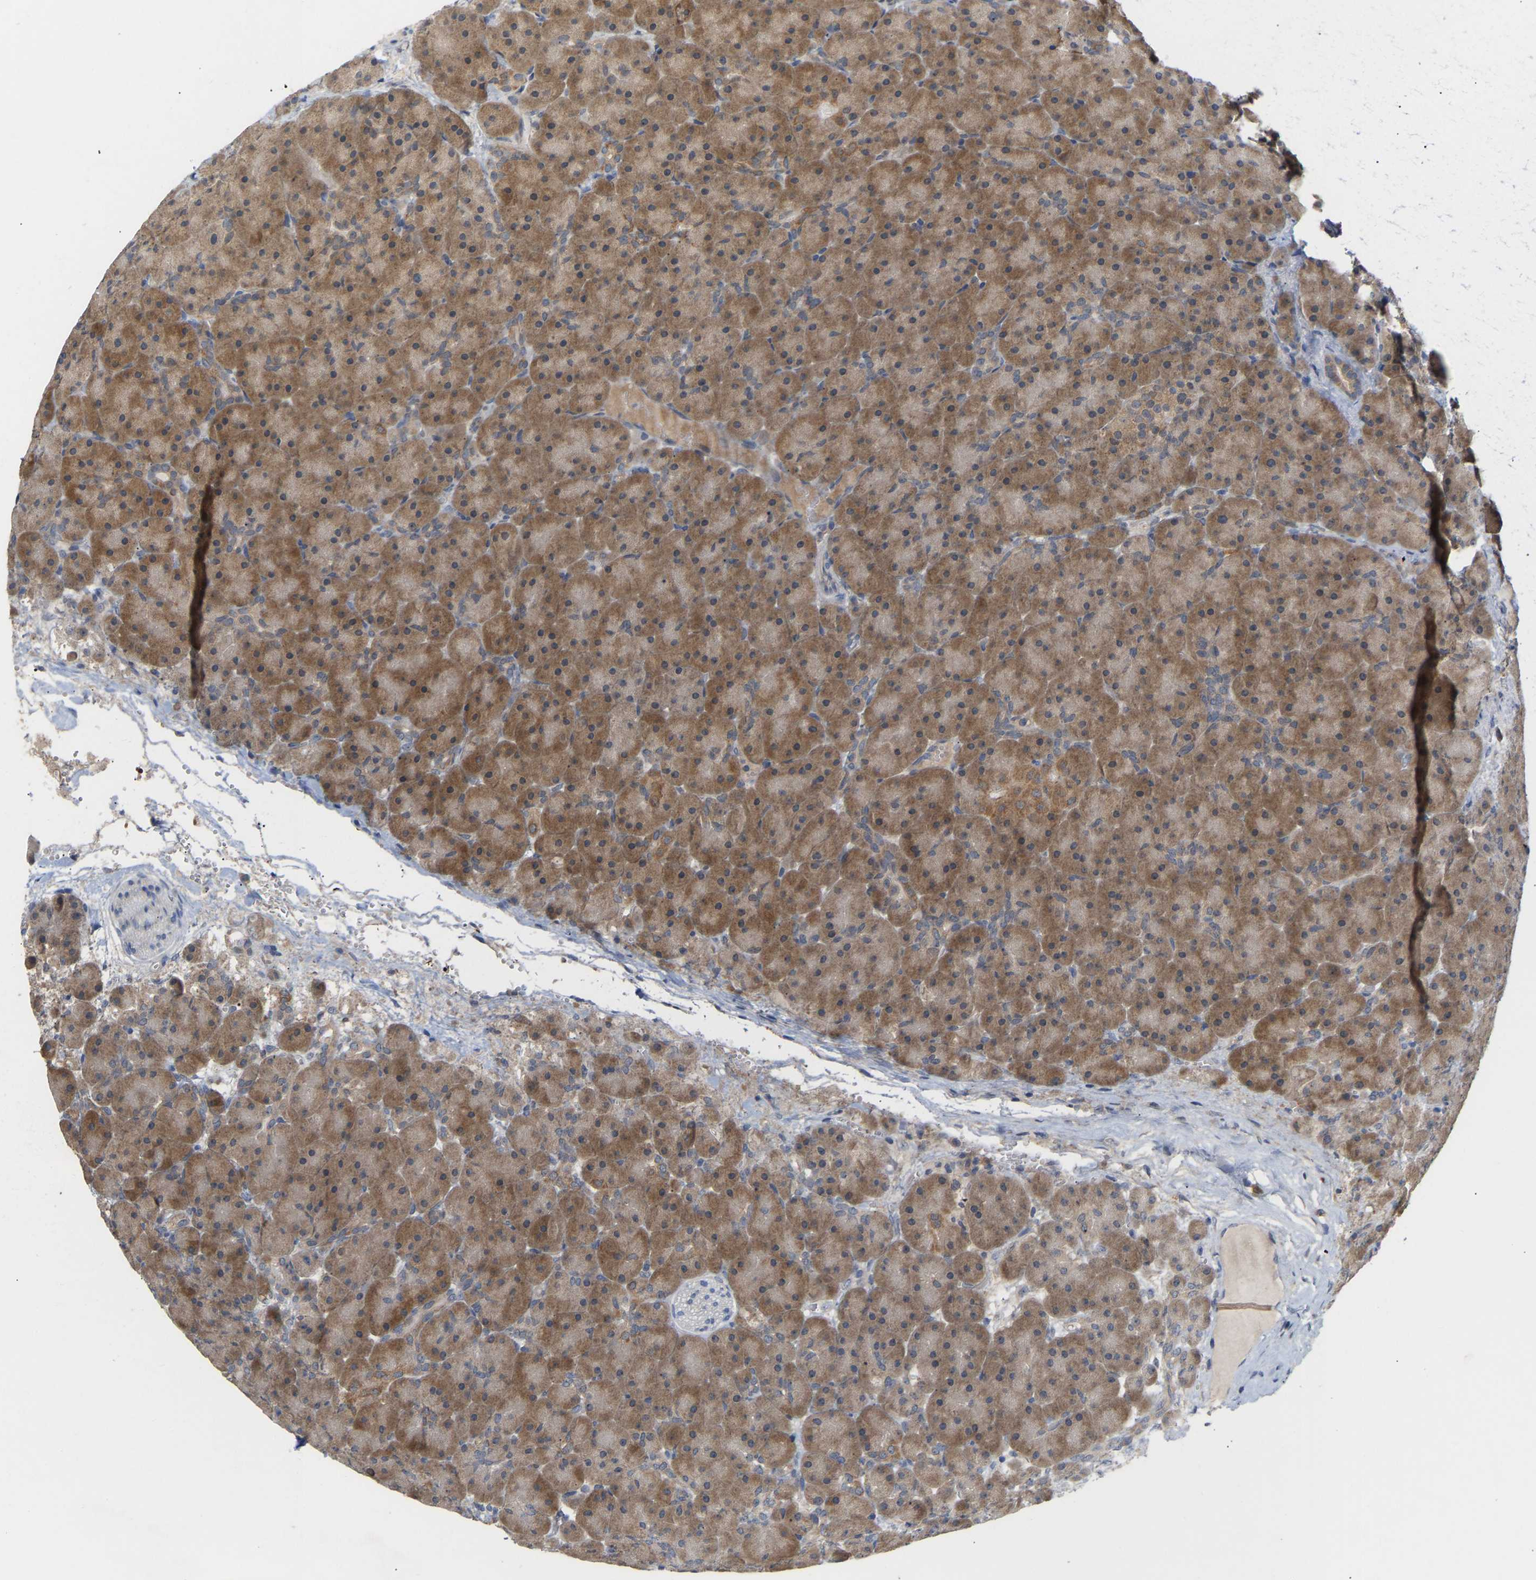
{"staining": {"intensity": "moderate", "quantity": ">75%", "location": "cytoplasmic/membranous"}, "tissue": "pancreas", "cell_type": "Exocrine glandular cells", "image_type": "normal", "snomed": [{"axis": "morphology", "description": "Normal tissue, NOS"}, {"axis": "topography", "description": "Pancreas"}], "caption": "DAB immunohistochemical staining of benign pancreas shows moderate cytoplasmic/membranous protein positivity in approximately >75% of exocrine glandular cells. The staining was performed using DAB (3,3'-diaminobenzidine), with brown indicating positive protein expression. Nuclei are stained blue with hematoxylin.", "gene": "TPMT", "patient": {"sex": "male", "age": 66}}